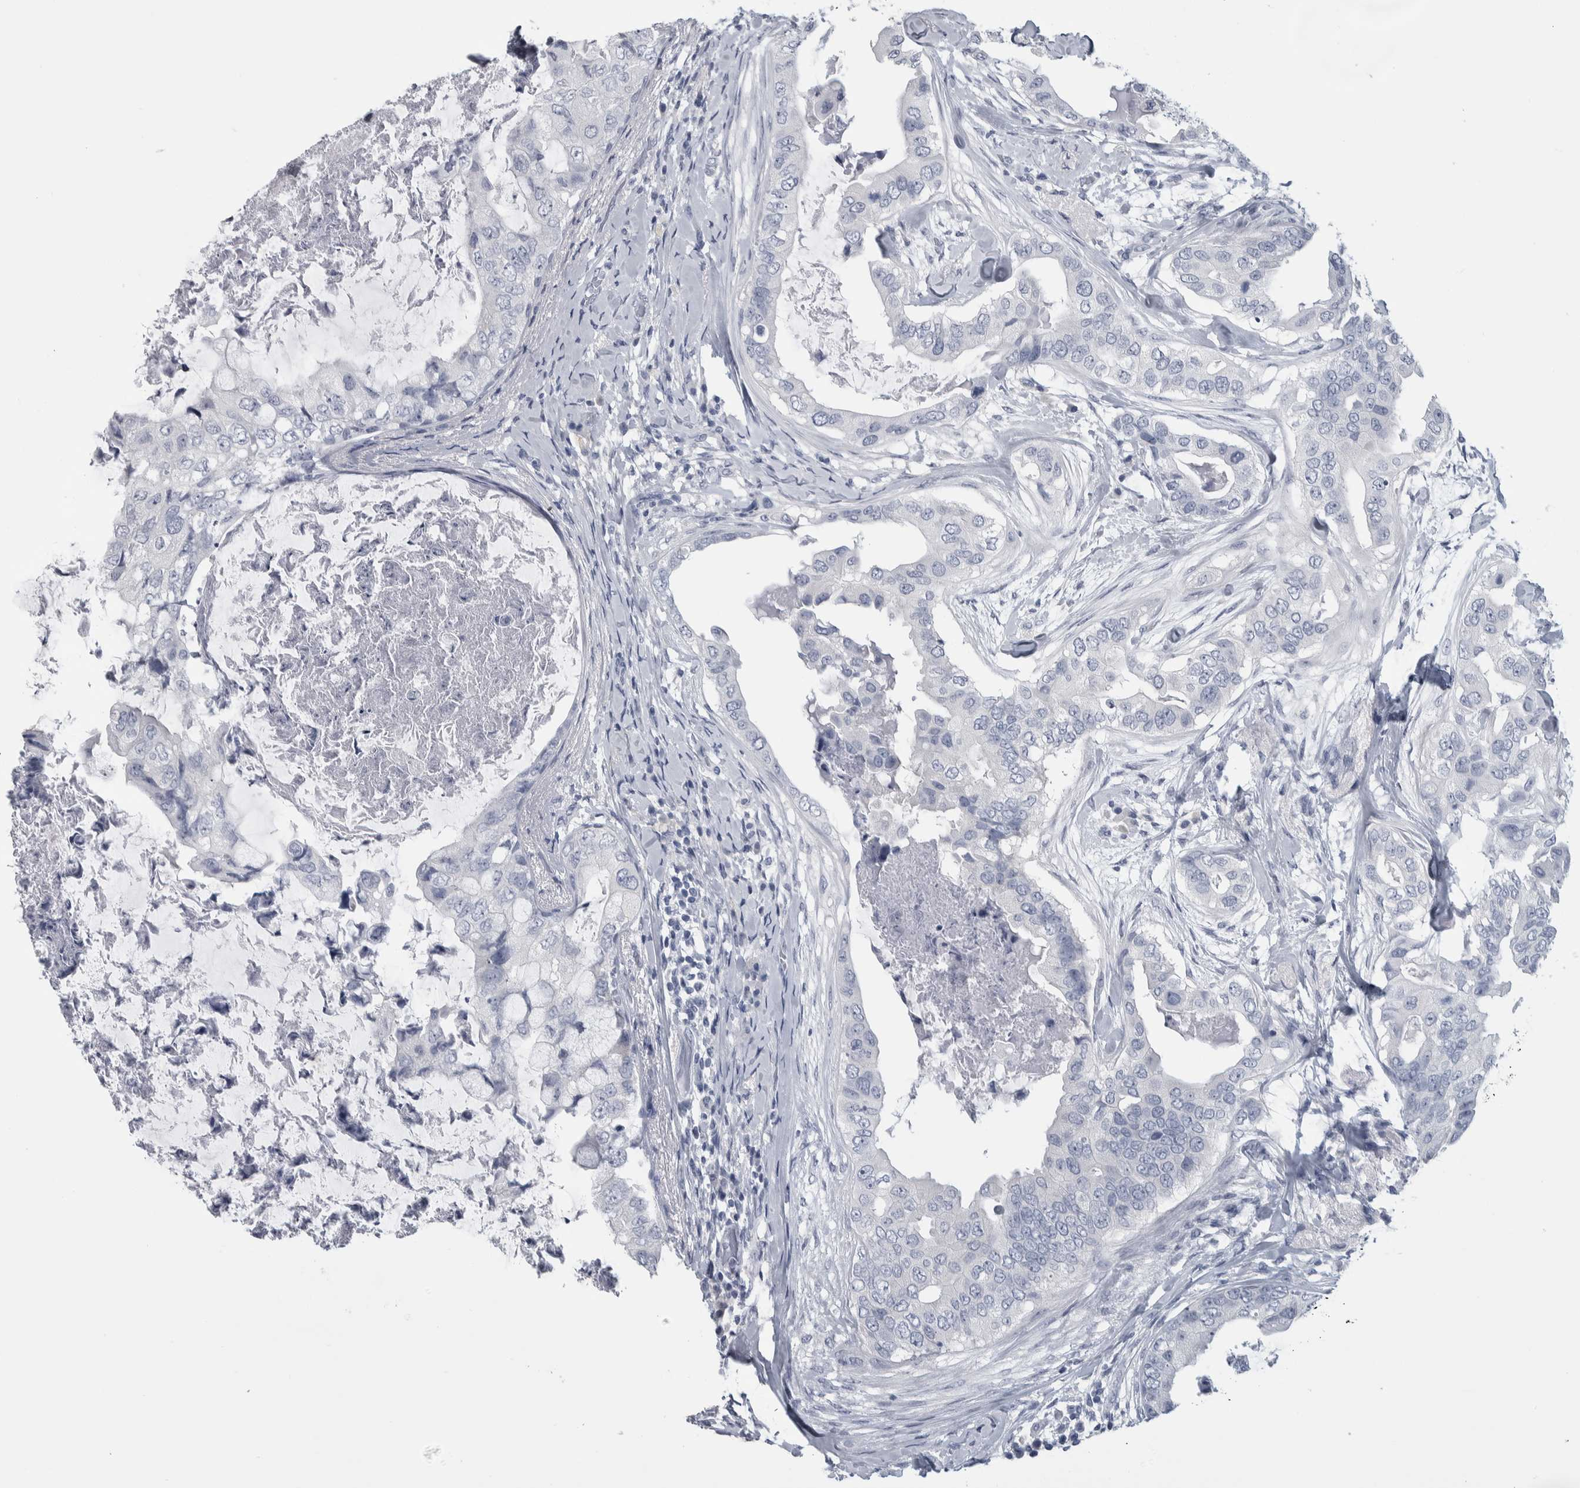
{"staining": {"intensity": "negative", "quantity": "none", "location": "none"}, "tissue": "breast cancer", "cell_type": "Tumor cells", "image_type": "cancer", "snomed": [{"axis": "morphology", "description": "Duct carcinoma"}, {"axis": "topography", "description": "Breast"}], "caption": "Tumor cells show no significant protein expression in breast infiltrating ductal carcinoma.", "gene": "CDH17", "patient": {"sex": "female", "age": 40}}